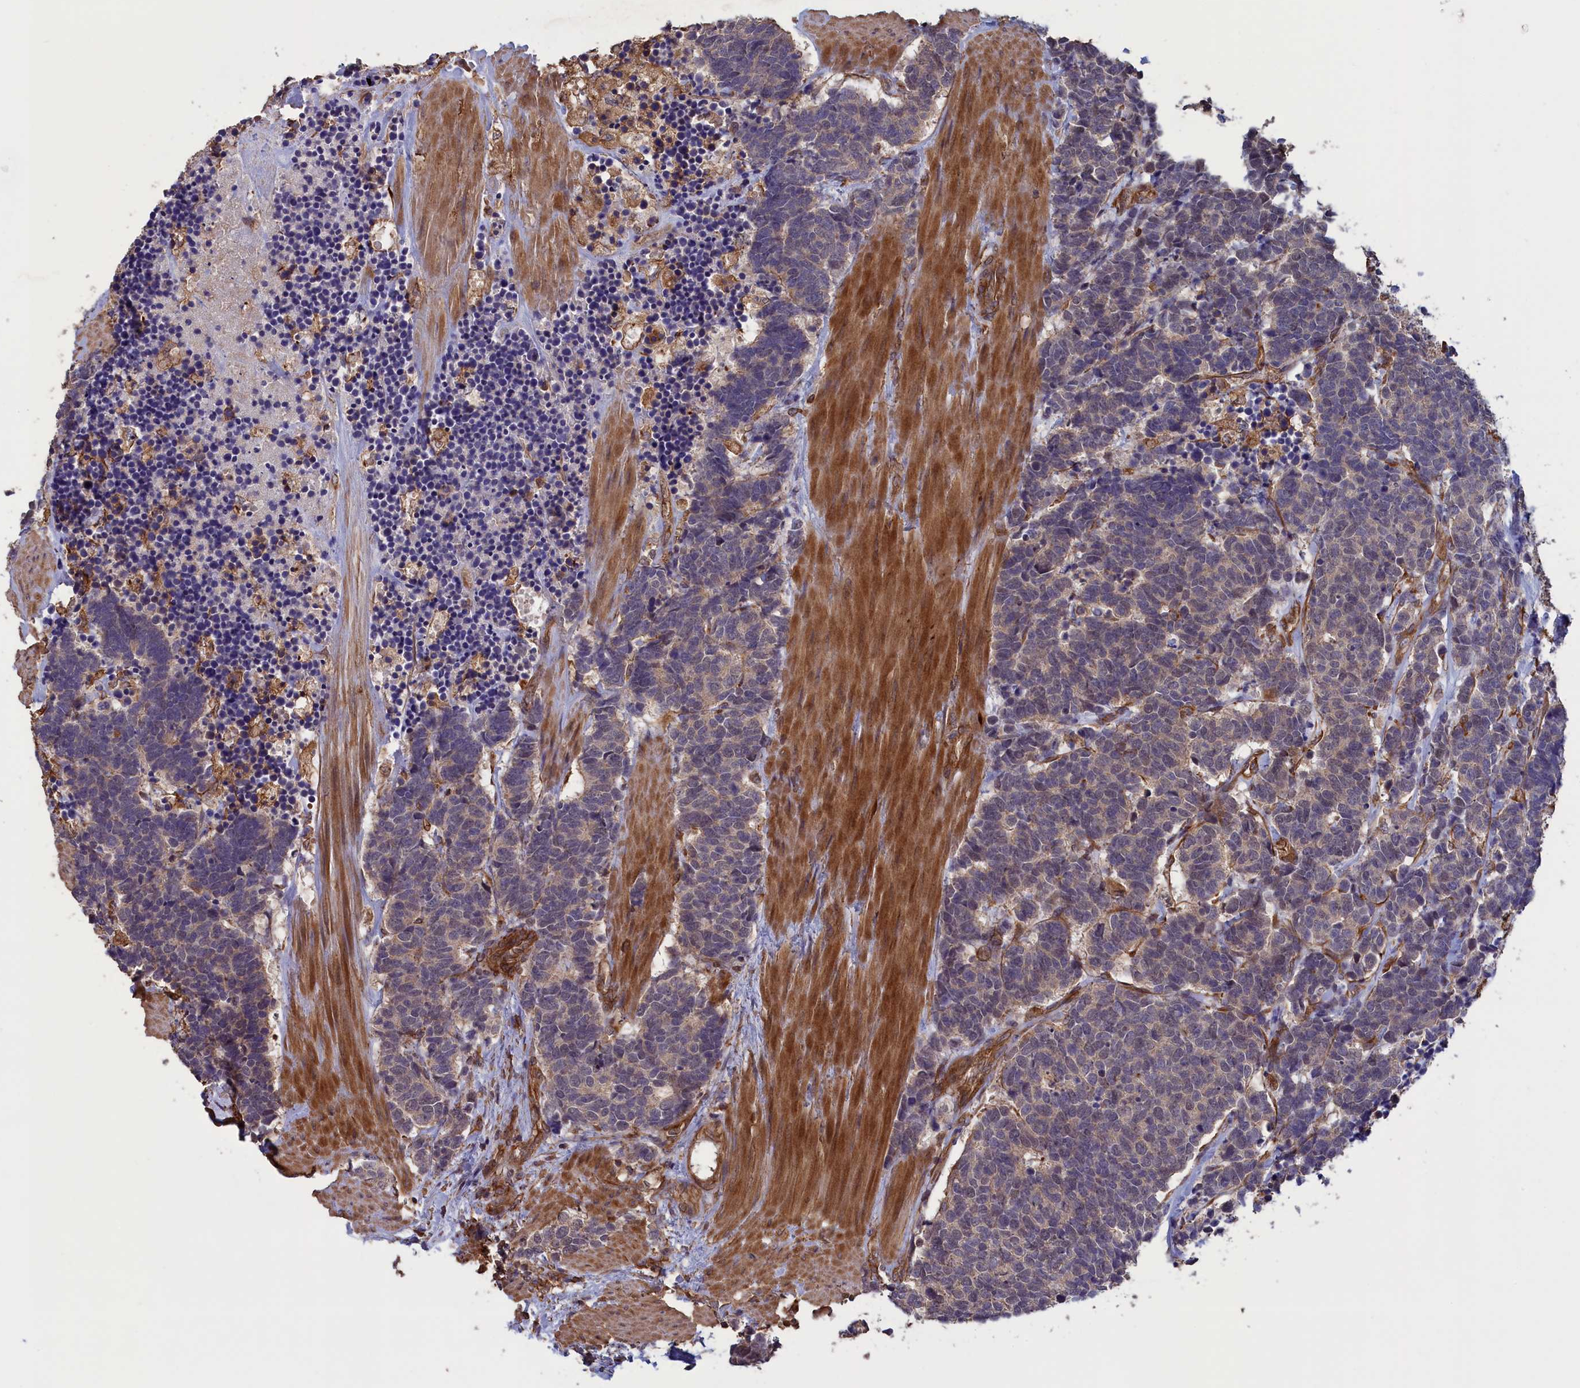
{"staining": {"intensity": "negative", "quantity": "none", "location": "none"}, "tissue": "carcinoid", "cell_type": "Tumor cells", "image_type": "cancer", "snomed": [{"axis": "morphology", "description": "Carcinoma, NOS"}, {"axis": "morphology", "description": "Carcinoid, malignant, NOS"}, {"axis": "topography", "description": "Urinary bladder"}], "caption": "An immunohistochemistry (IHC) image of carcinoid is shown. There is no staining in tumor cells of carcinoid.", "gene": "DAPK3", "patient": {"sex": "male", "age": 57}}